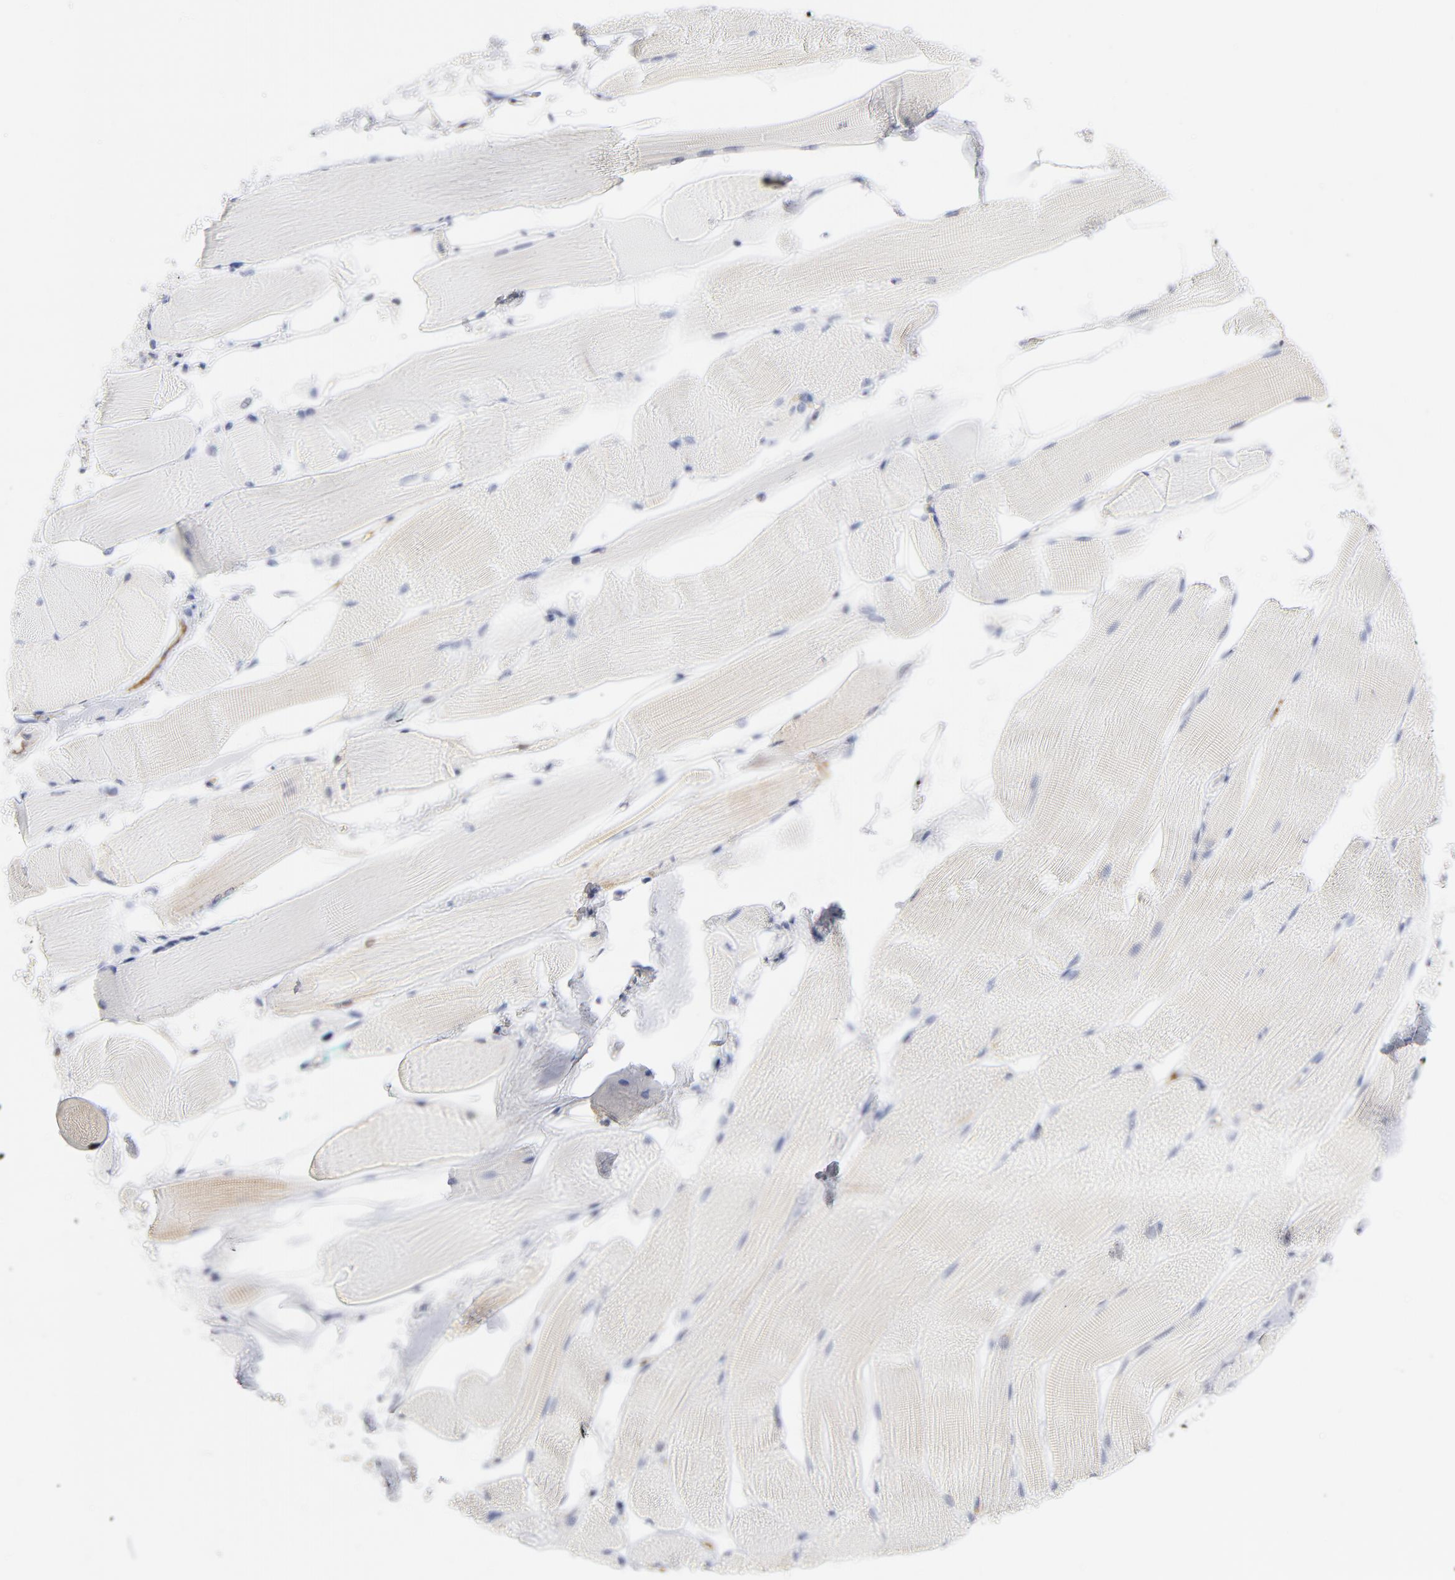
{"staining": {"intensity": "negative", "quantity": "none", "location": "none"}, "tissue": "skeletal muscle", "cell_type": "Myocytes", "image_type": "normal", "snomed": [{"axis": "morphology", "description": "Normal tissue, NOS"}, {"axis": "topography", "description": "Skeletal muscle"}, {"axis": "topography", "description": "Peripheral nerve tissue"}], "caption": "Immunohistochemistry histopathology image of benign skeletal muscle stained for a protein (brown), which reveals no positivity in myocytes. (DAB IHC with hematoxylin counter stain).", "gene": "PLAT", "patient": {"sex": "female", "age": 84}}